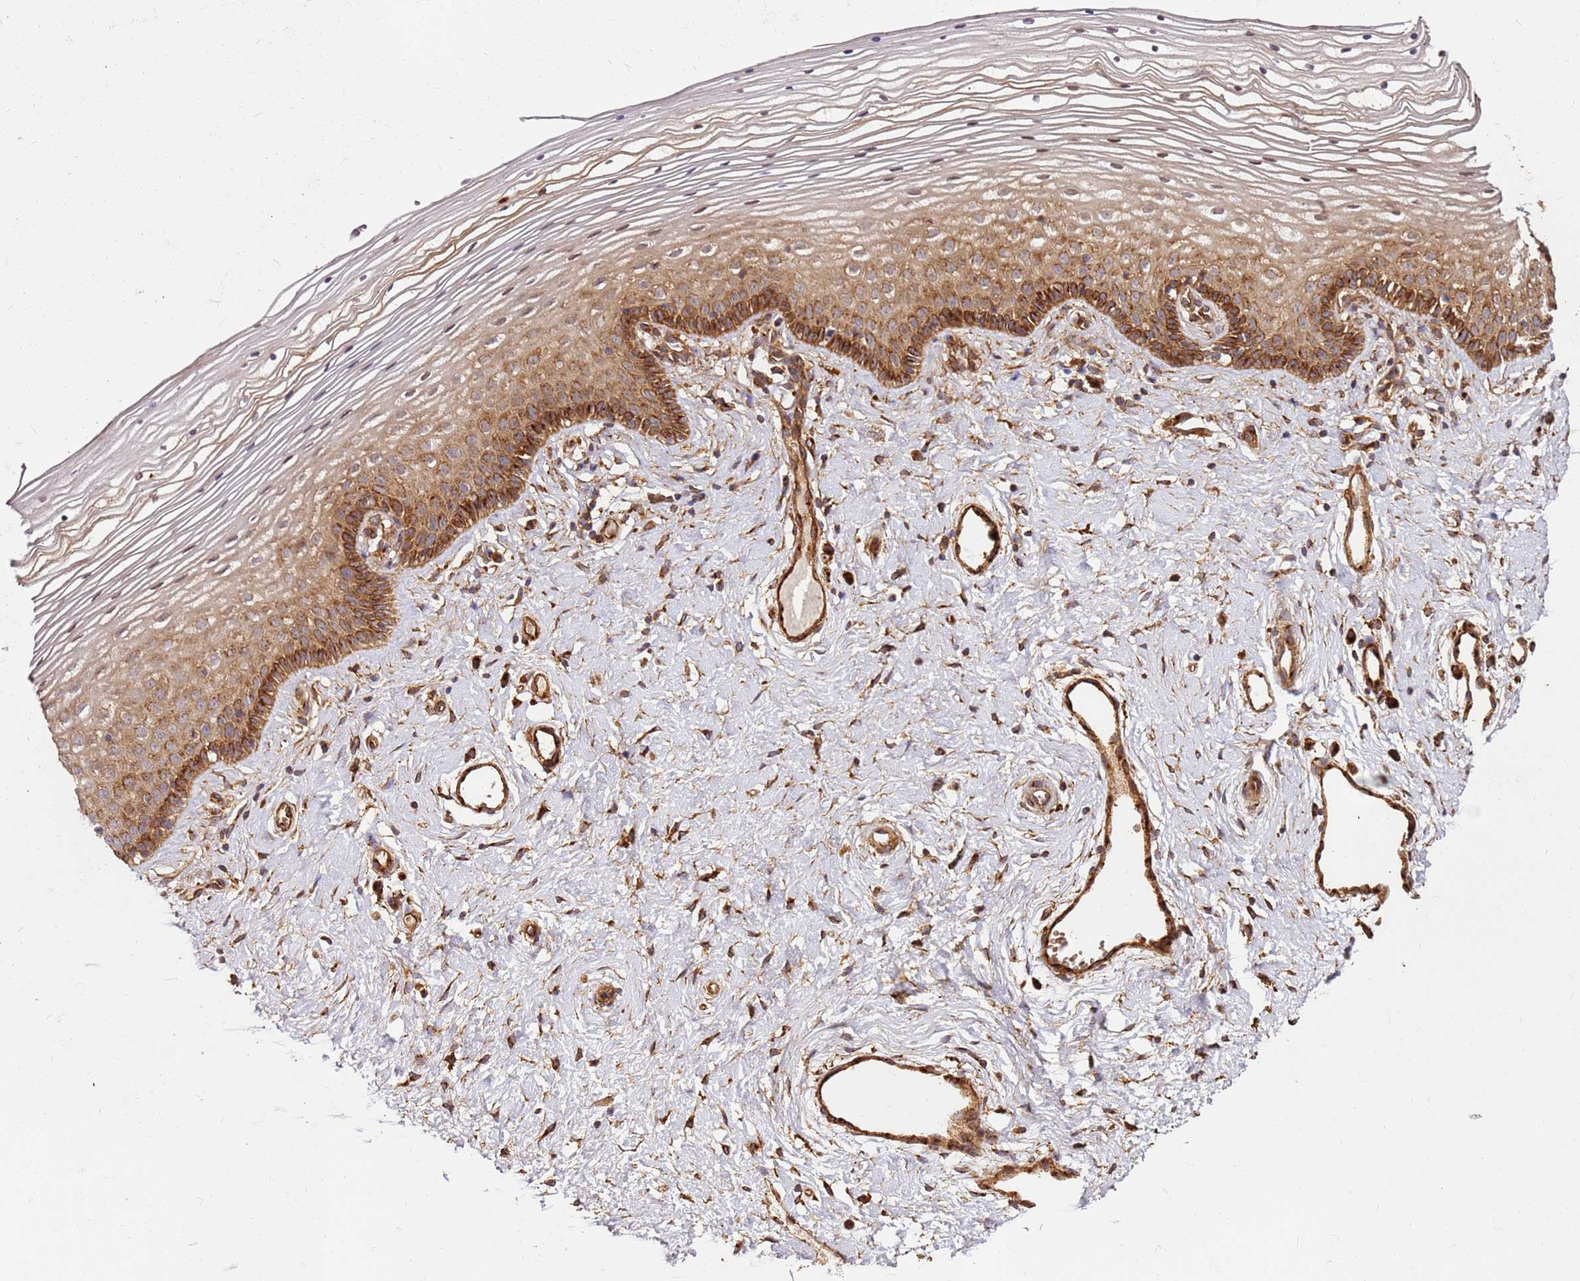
{"staining": {"intensity": "strong", "quantity": ">75%", "location": "cytoplasmic/membranous"}, "tissue": "vagina", "cell_type": "Squamous epithelial cells", "image_type": "normal", "snomed": [{"axis": "morphology", "description": "Normal tissue, NOS"}, {"axis": "topography", "description": "Vagina"}], "caption": "Vagina was stained to show a protein in brown. There is high levels of strong cytoplasmic/membranous expression in about >75% of squamous epithelial cells. (Stains: DAB in brown, nuclei in blue, Microscopy: brightfield microscopy at high magnification).", "gene": "DVL3", "patient": {"sex": "female", "age": 46}}